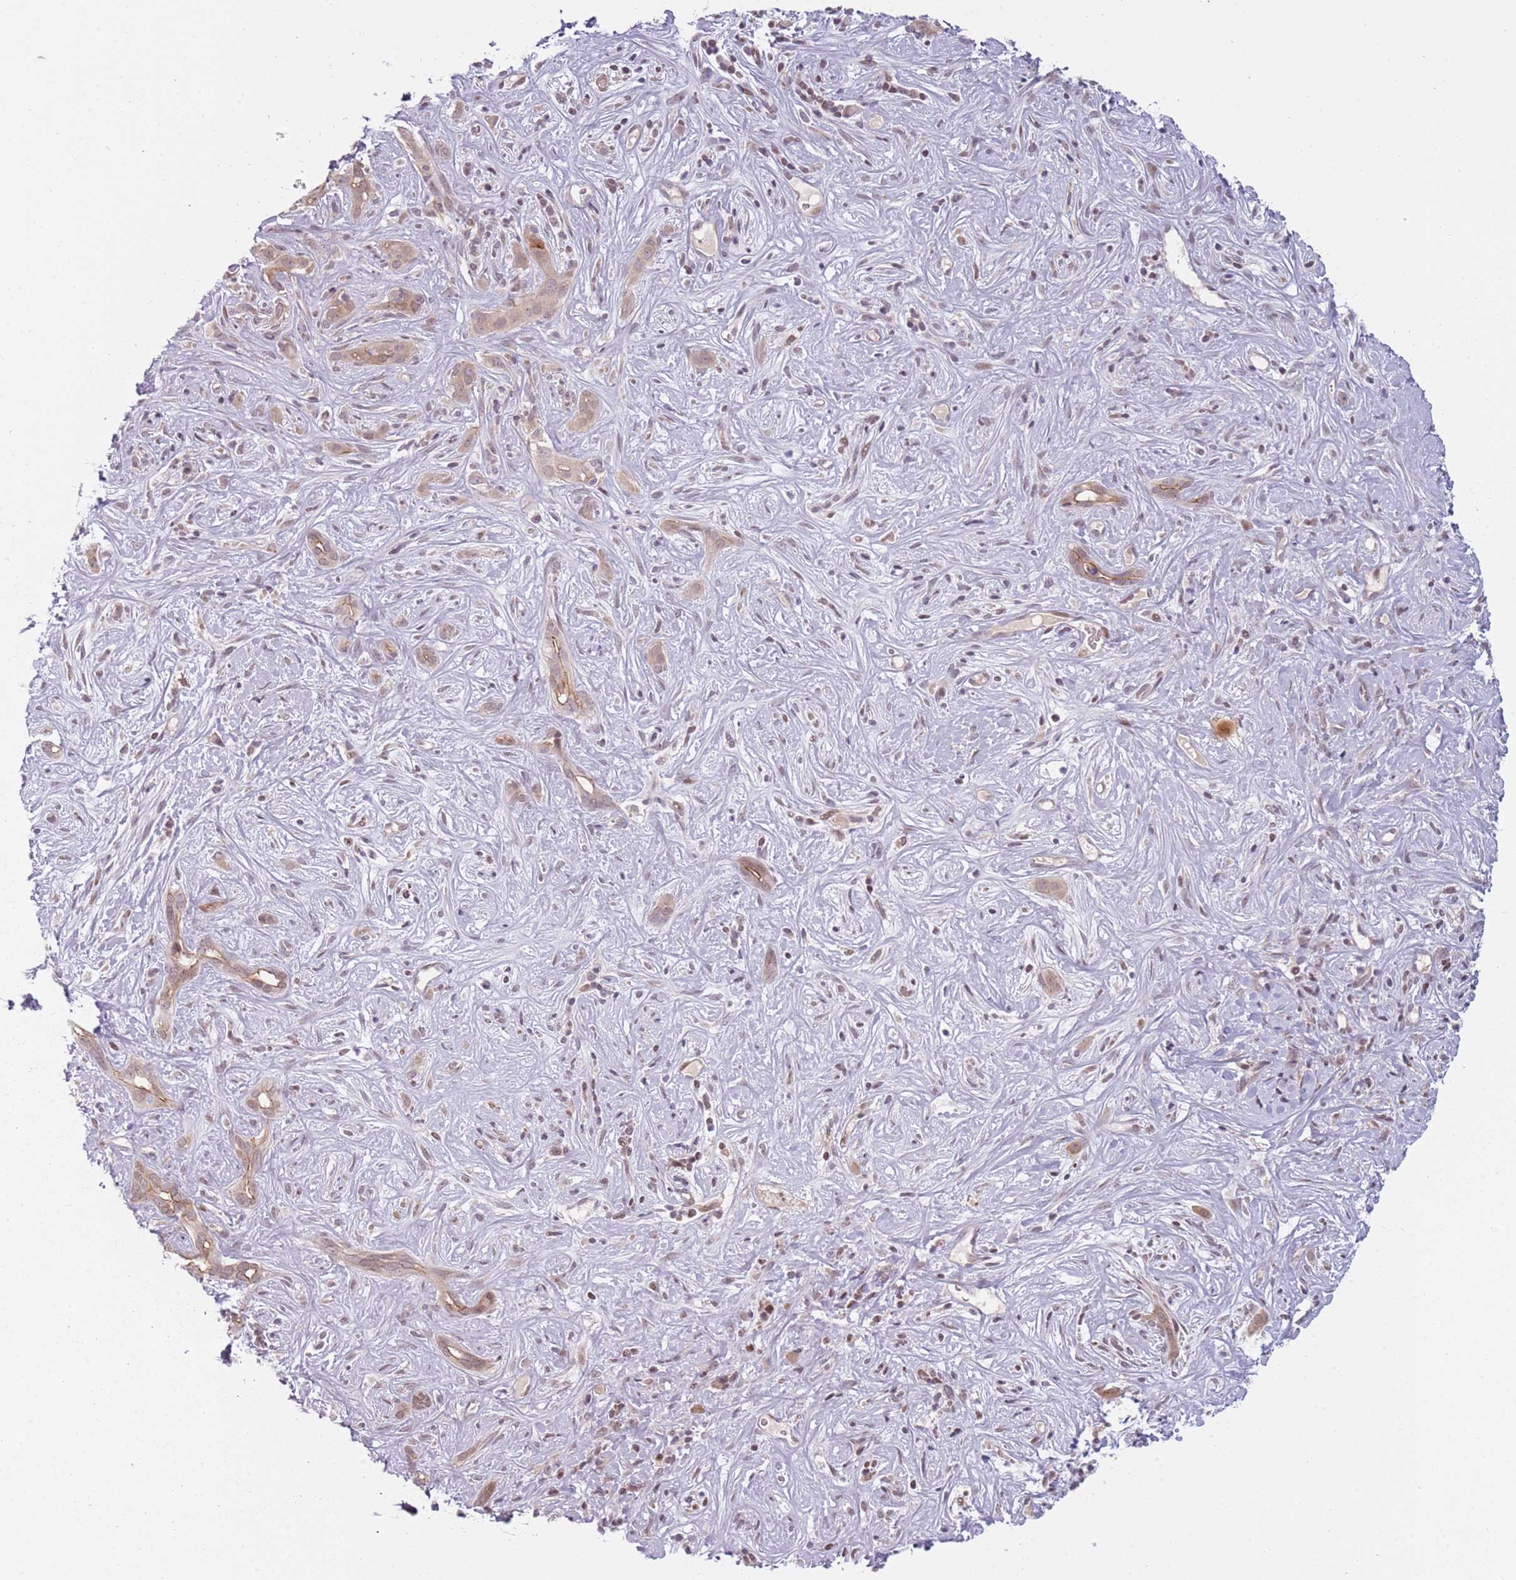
{"staining": {"intensity": "weak", "quantity": ">75%", "location": "cytoplasmic/membranous,nuclear"}, "tissue": "liver cancer", "cell_type": "Tumor cells", "image_type": "cancer", "snomed": [{"axis": "morphology", "description": "Cholangiocarcinoma"}, {"axis": "topography", "description": "Liver"}], "caption": "This image displays immunohistochemistry staining of human cholangiocarcinoma (liver), with low weak cytoplasmic/membranous and nuclear positivity in approximately >75% of tumor cells.", "gene": "ADGRG1", "patient": {"sex": "male", "age": 67}}